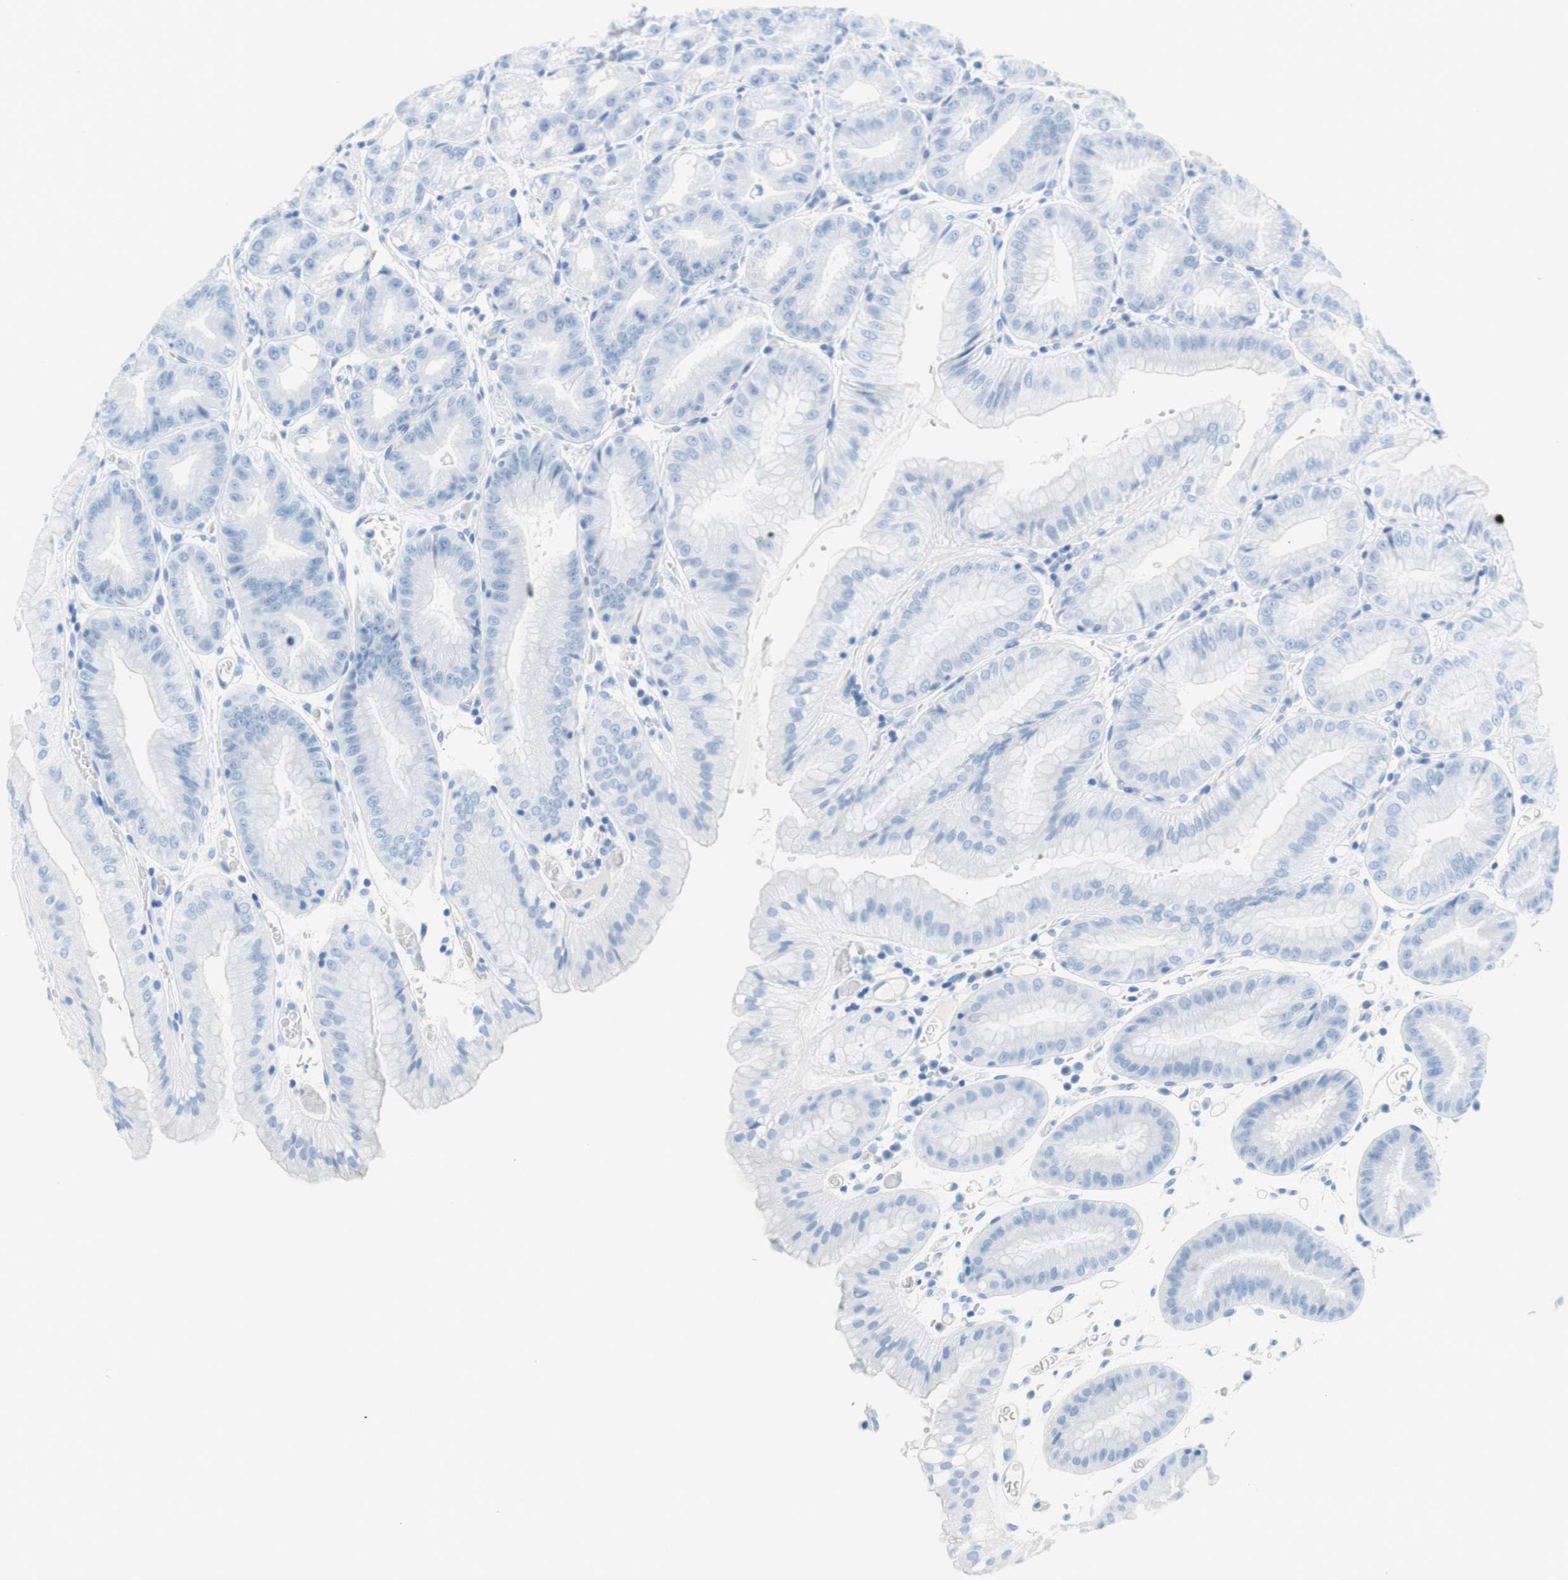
{"staining": {"intensity": "negative", "quantity": "none", "location": "none"}, "tissue": "stomach", "cell_type": "Glandular cells", "image_type": "normal", "snomed": [{"axis": "morphology", "description": "Normal tissue, NOS"}, {"axis": "topography", "description": "Stomach, lower"}], "caption": "The histopathology image reveals no significant staining in glandular cells of stomach.", "gene": "MYH1", "patient": {"sex": "male", "age": 71}}